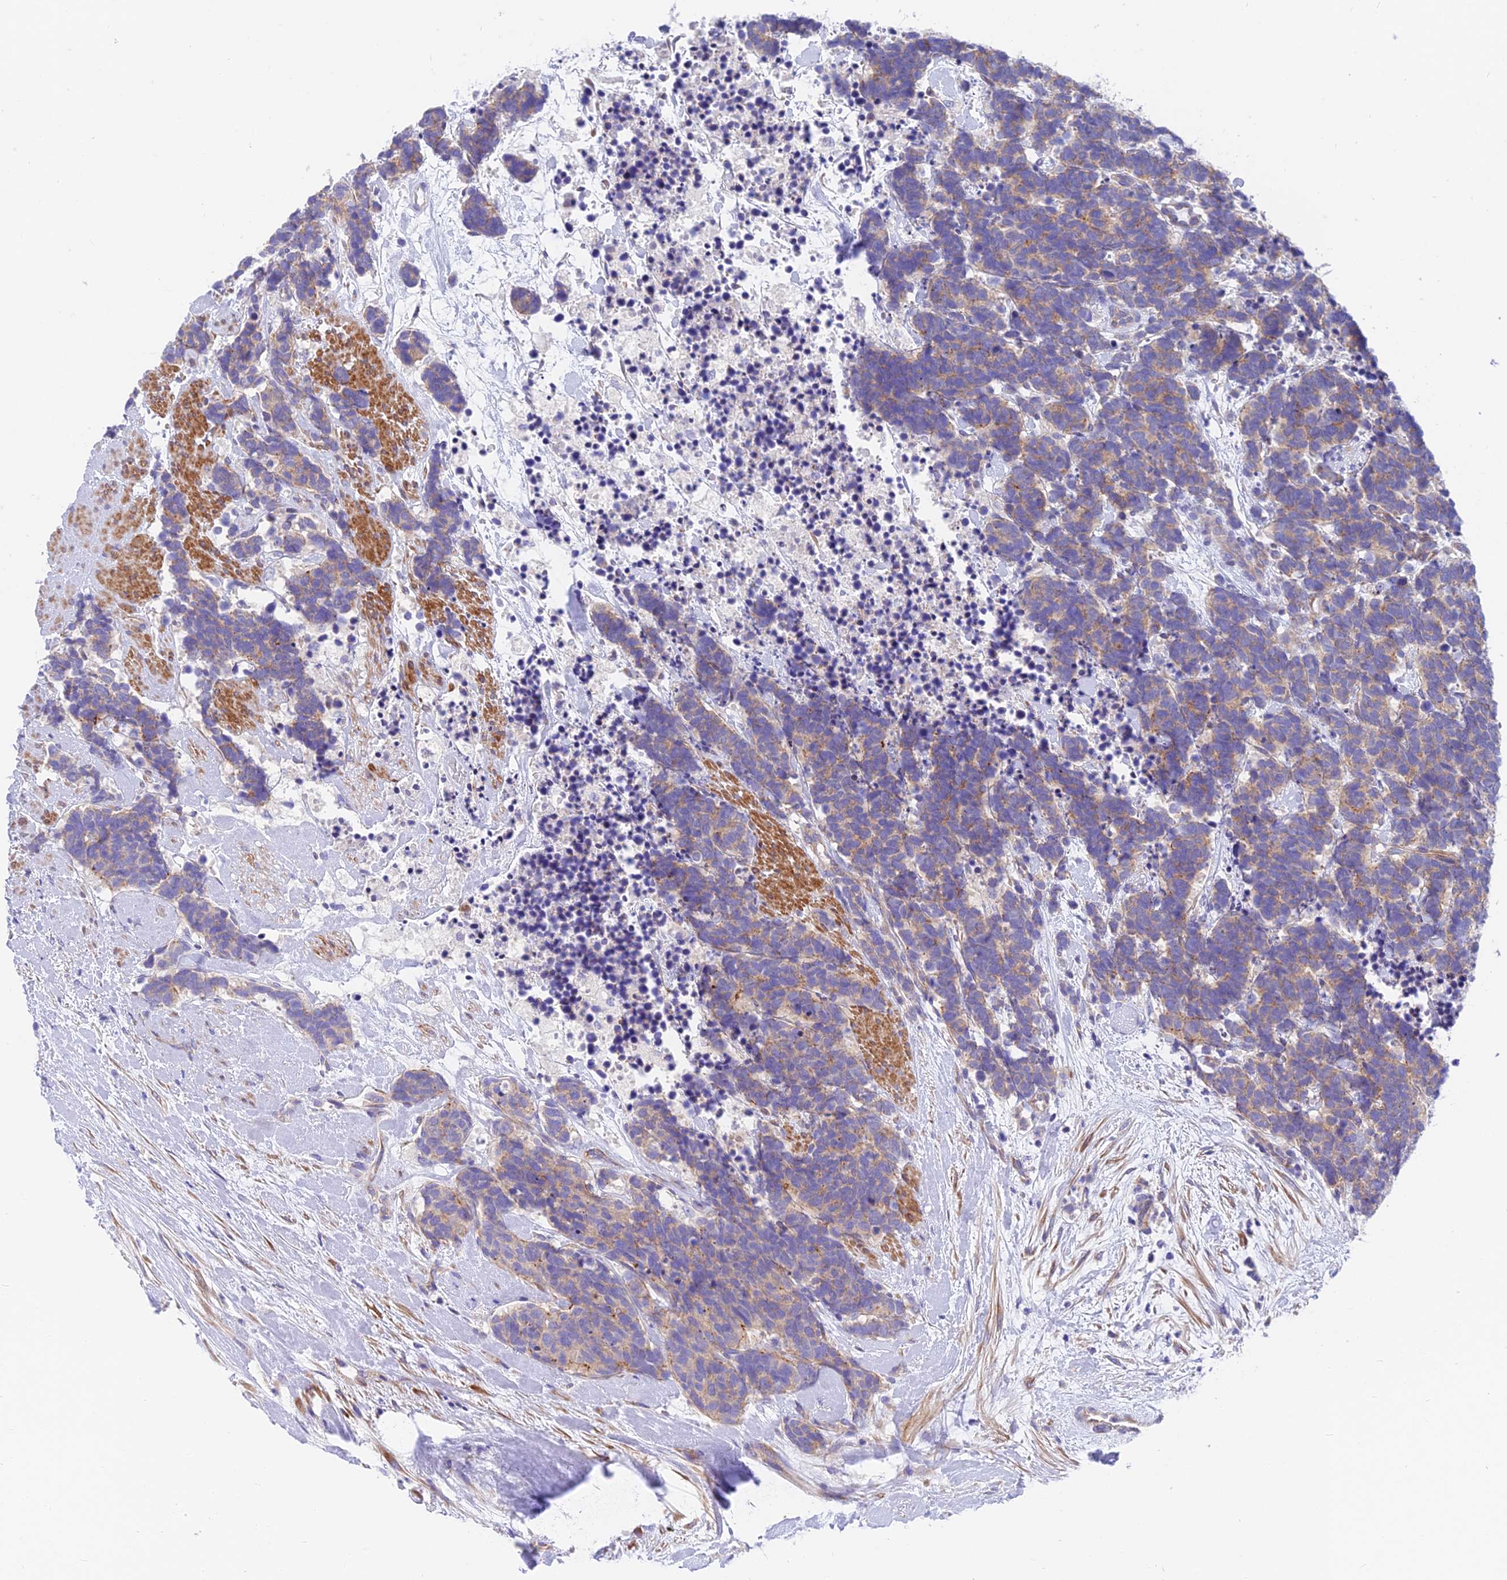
{"staining": {"intensity": "weak", "quantity": "25%-75%", "location": "cytoplasmic/membranous"}, "tissue": "carcinoid", "cell_type": "Tumor cells", "image_type": "cancer", "snomed": [{"axis": "morphology", "description": "Carcinoma, NOS"}, {"axis": "morphology", "description": "Carcinoid, malignant, NOS"}, {"axis": "topography", "description": "Prostate"}], "caption": "High-magnification brightfield microscopy of carcinoma stained with DAB (brown) and counterstained with hematoxylin (blue). tumor cells exhibit weak cytoplasmic/membranous expression is present in approximately25%-75% of cells.", "gene": "MVB12A", "patient": {"sex": "male", "age": 57}}